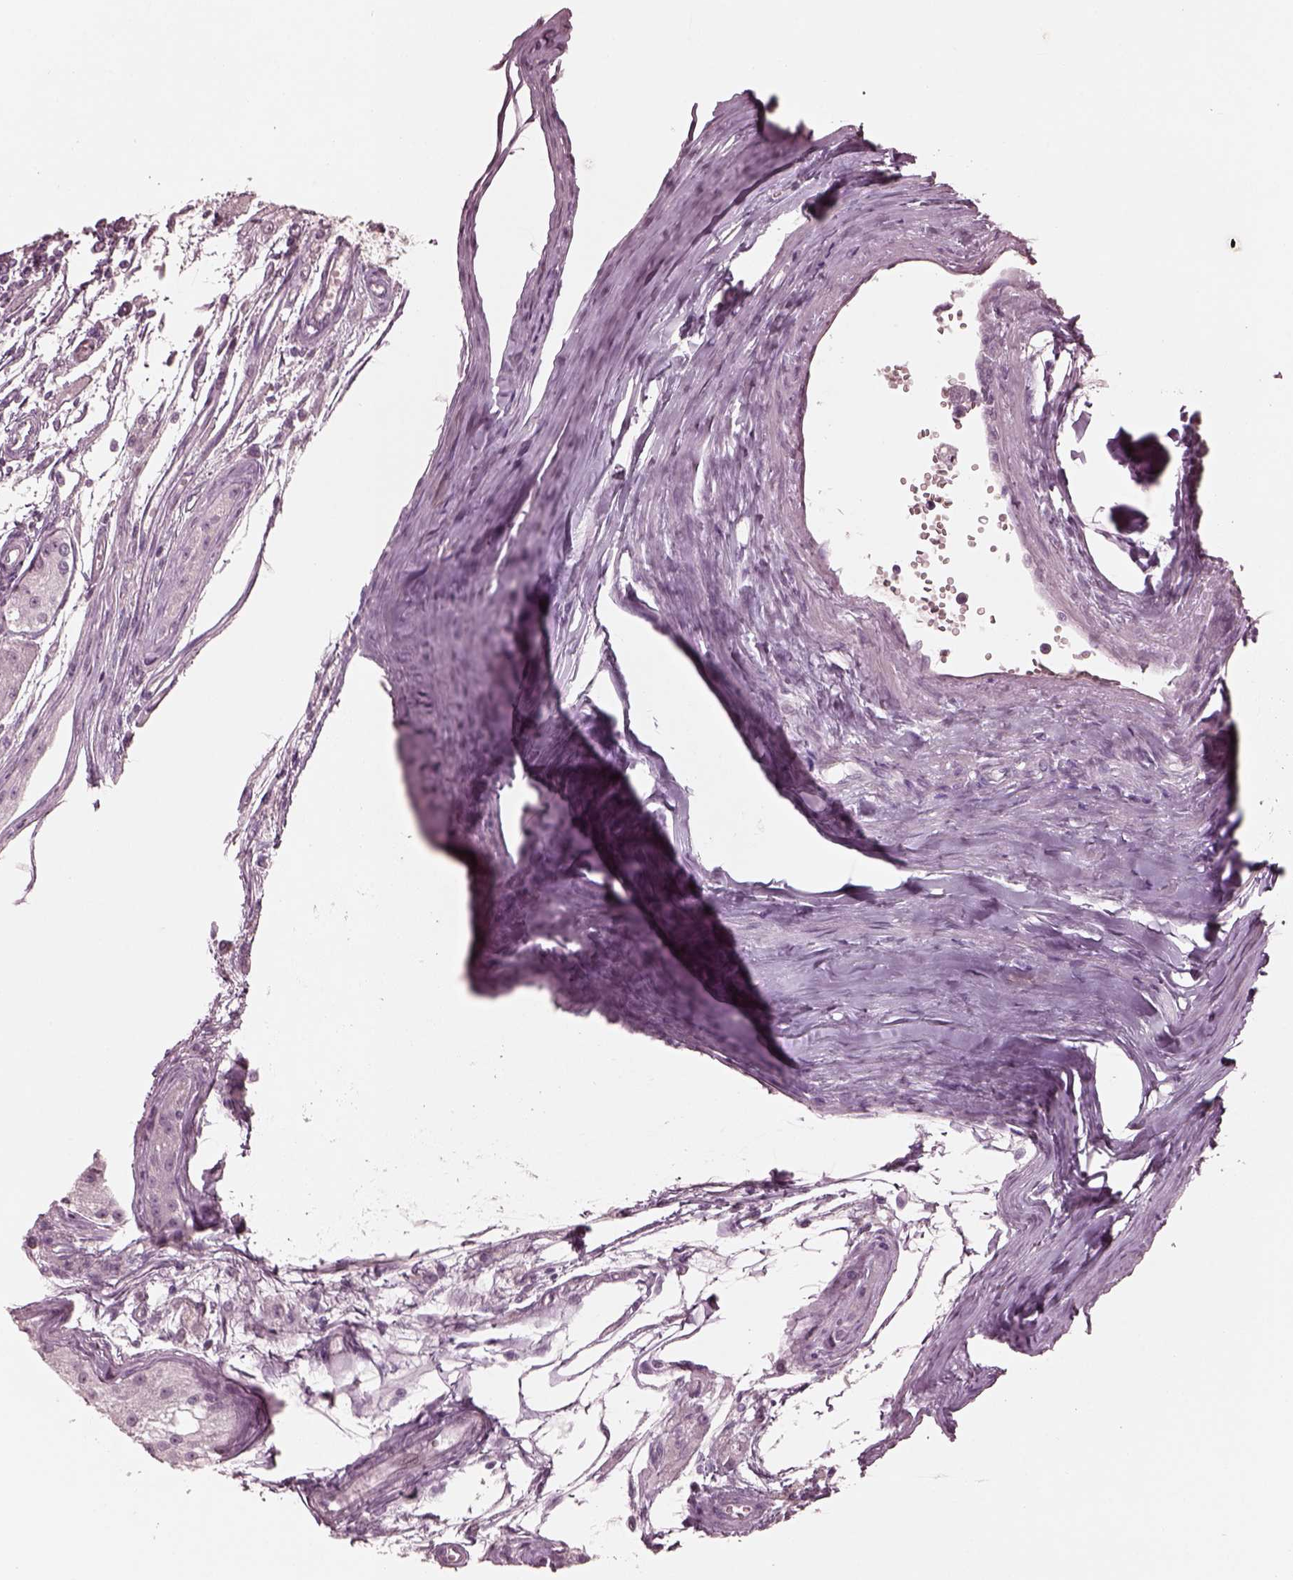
{"staining": {"intensity": "negative", "quantity": "none", "location": "none"}, "tissue": "testis cancer", "cell_type": "Tumor cells", "image_type": "cancer", "snomed": [{"axis": "morphology", "description": "Seminoma, NOS"}, {"axis": "topography", "description": "Testis"}], "caption": "Immunohistochemical staining of human testis seminoma demonstrates no significant staining in tumor cells. Brightfield microscopy of immunohistochemistry (IHC) stained with DAB (brown) and hematoxylin (blue), captured at high magnification.", "gene": "CGA", "patient": {"sex": "male", "age": 30}}